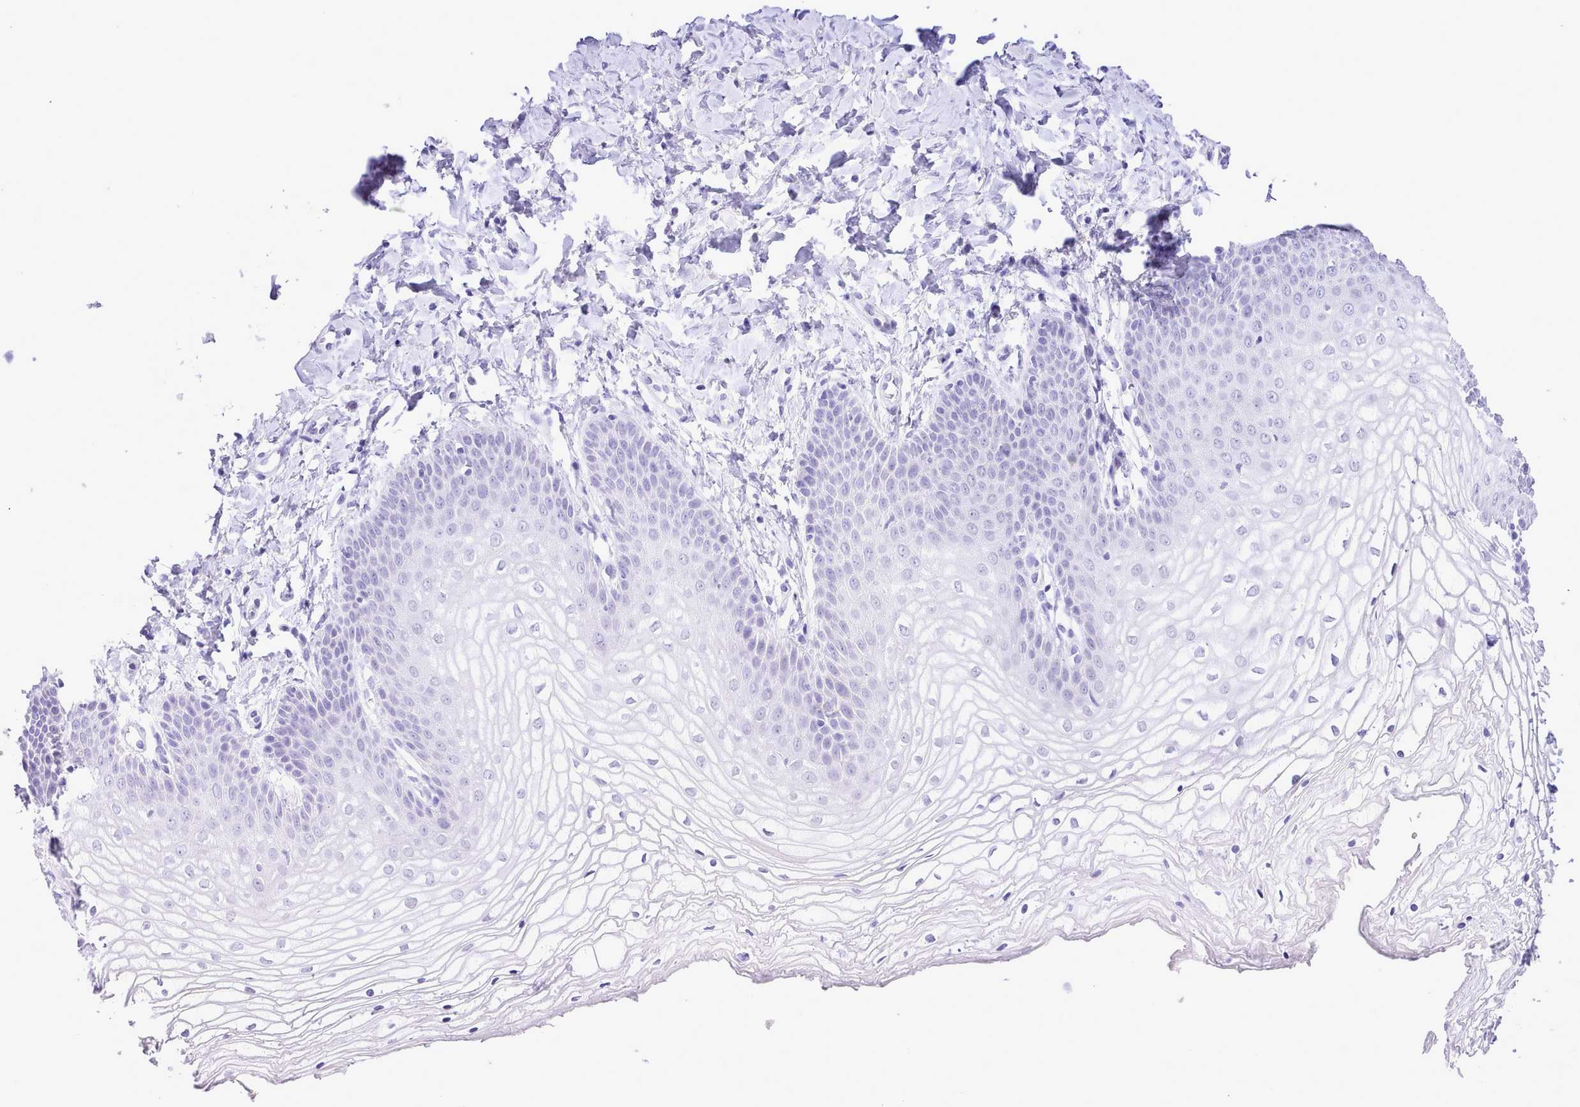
{"staining": {"intensity": "negative", "quantity": "none", "location": "none"}, "tissue": "vagina", "cell_type": "Squamous epithelial cells", "image_type": "normal", "snomed": [{"axis": "morphology", "description": "Normal tissue, NOS"}, {"axis": "topography", "description": "Vagina"}], "caption": "Squamous epithelial cells are negative for protein expression in unremarkable human vagina. (Brightfield microscopy of DAB IHC at high magnification).", "gene": "LRRC37A2", "patient": {"sex": "female", "age": 68}}